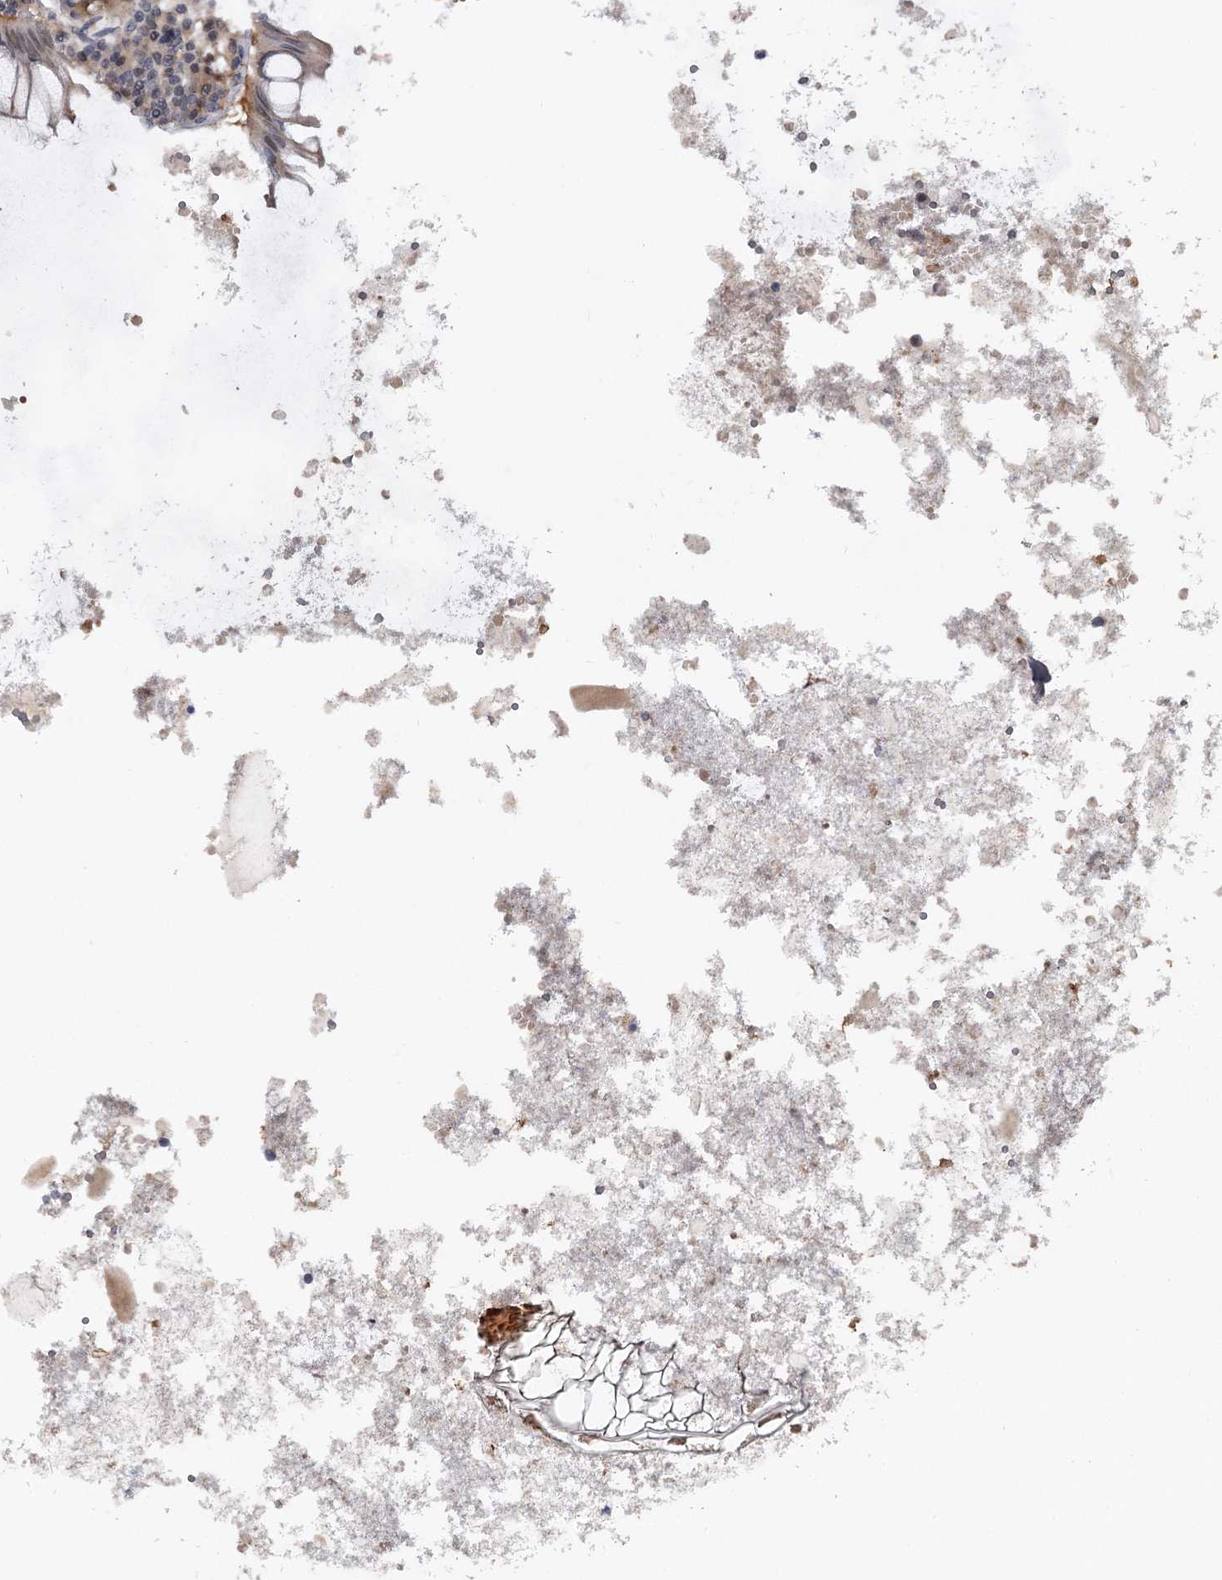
{"staining": {"intensity": "moderate", "quantity": ">75%", "location": "cytoplasmic/membranous"}, "tissue": "appendix", "cell_type": "Glandular cells", "image_type": "normal", "snomed": [{"axis": "morphology", "description": "Normal tissue, NOS"}, {"axis": "topography", "description": "Appendix"}], "caption": "Immunohistochemistry of normal appendix reveals medium levels of moderate cytoplasmic/membranous expression in about >75% of glandular cells. The staining was performed using DAB, with brown indicating positive protein expression. Nuclei are stained blue with hematoxylin.", "gene": "GTSF1", "patient": {"sex": "female", "age": 54}}